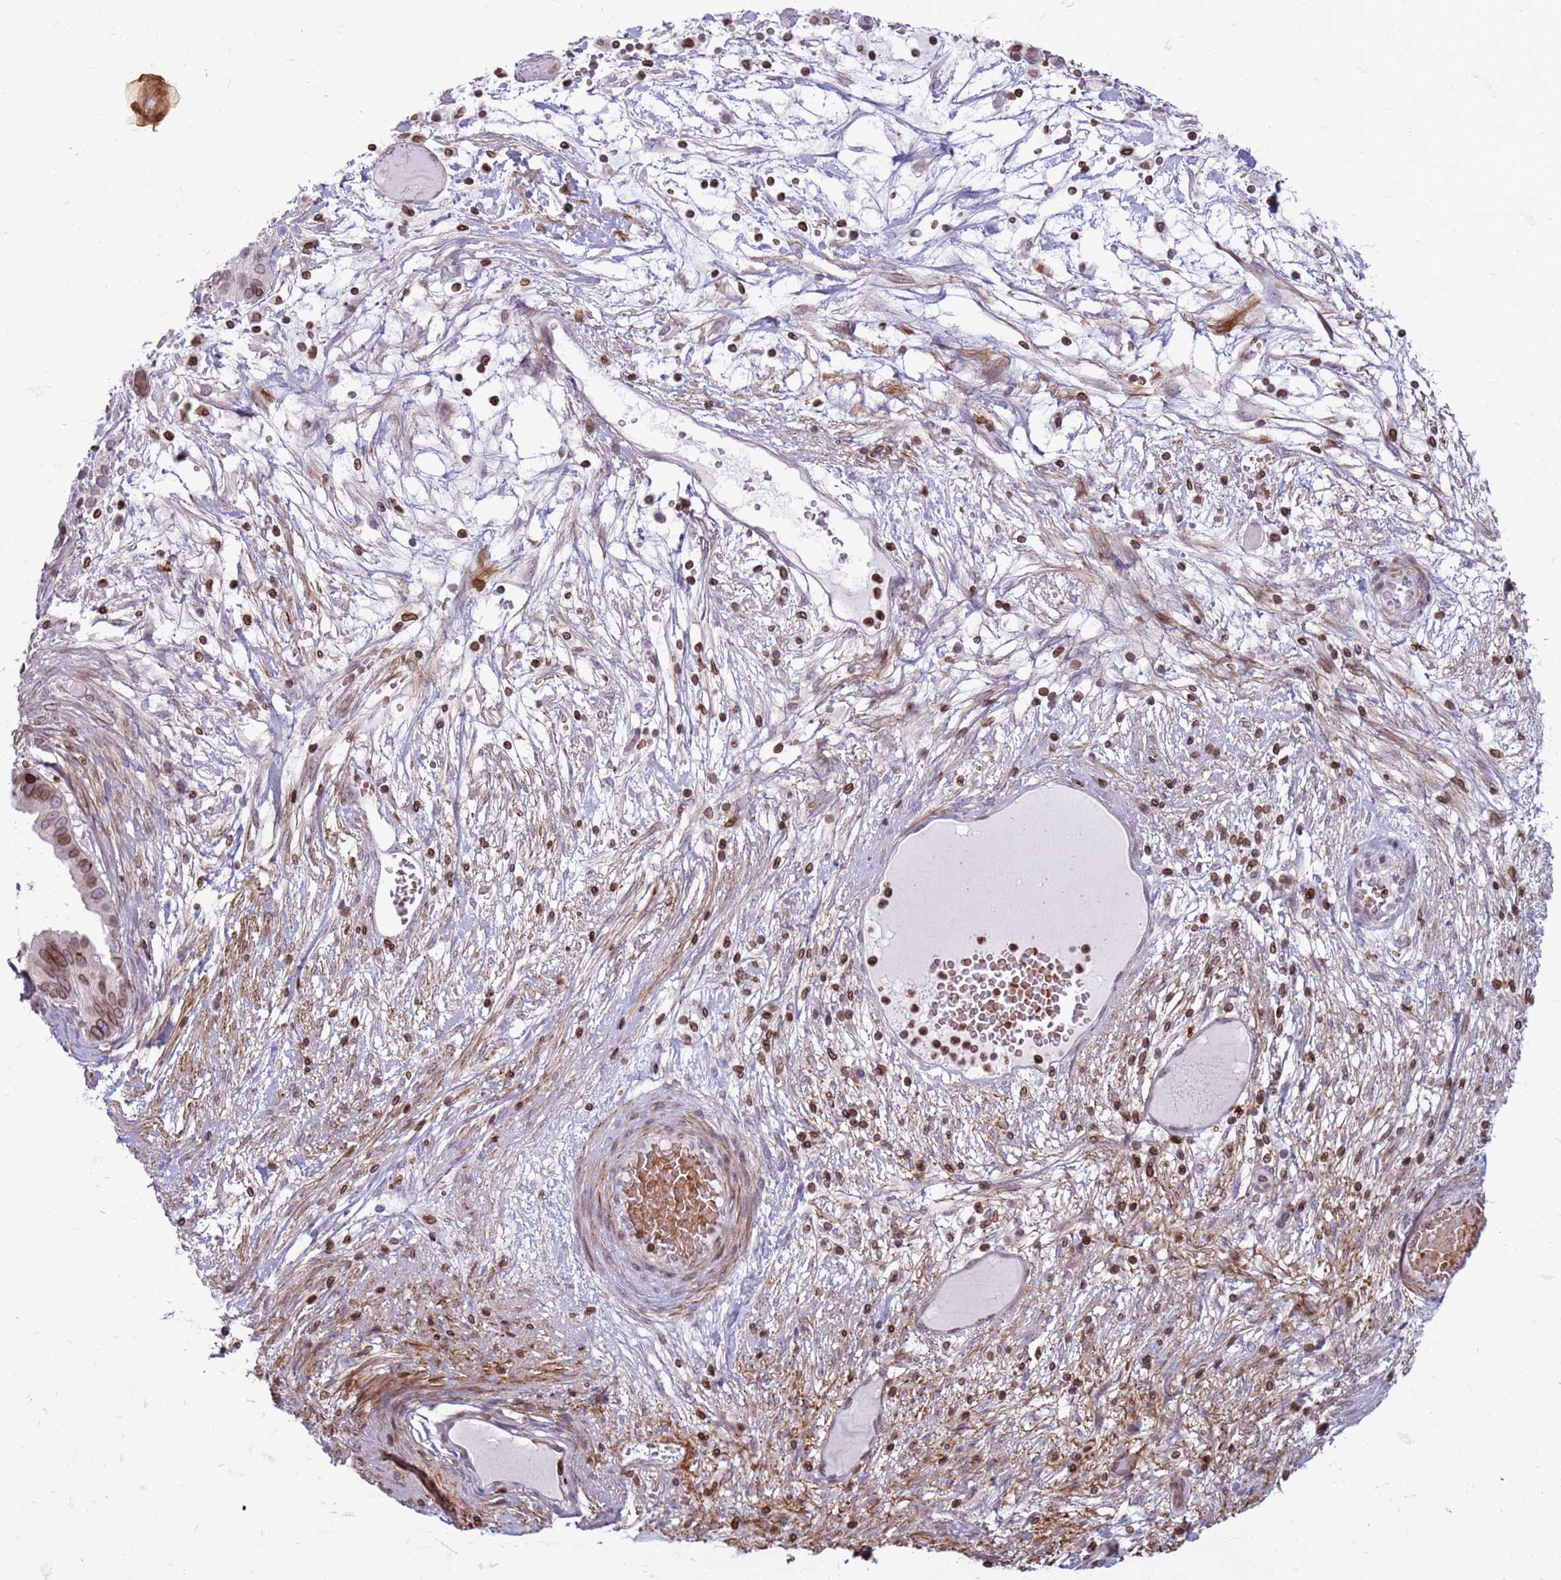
{"staining": {"intensity": "moderate", "quantity": ">75%", "location": "cytoplasmic/membranous,nuclear"}, "tissue": "ovarian cancer", "cell_type": "Tumor cells", "image_type": "cancer", "snomed": [{"axis": "morphology", "description": "Cystadenocarcinoma, serous, NOS"}, {"axis": "topography", "description": "Ovary"}], "caption": "An image of ovarian cancer (serous cystadenocarcinoma) stained for a protein shows moderate cytoplasmic/membranous and nuclear brown staining in tumor cells.", "gene": "METTL25B", "patient": {"sex": "female", "age": 56}}